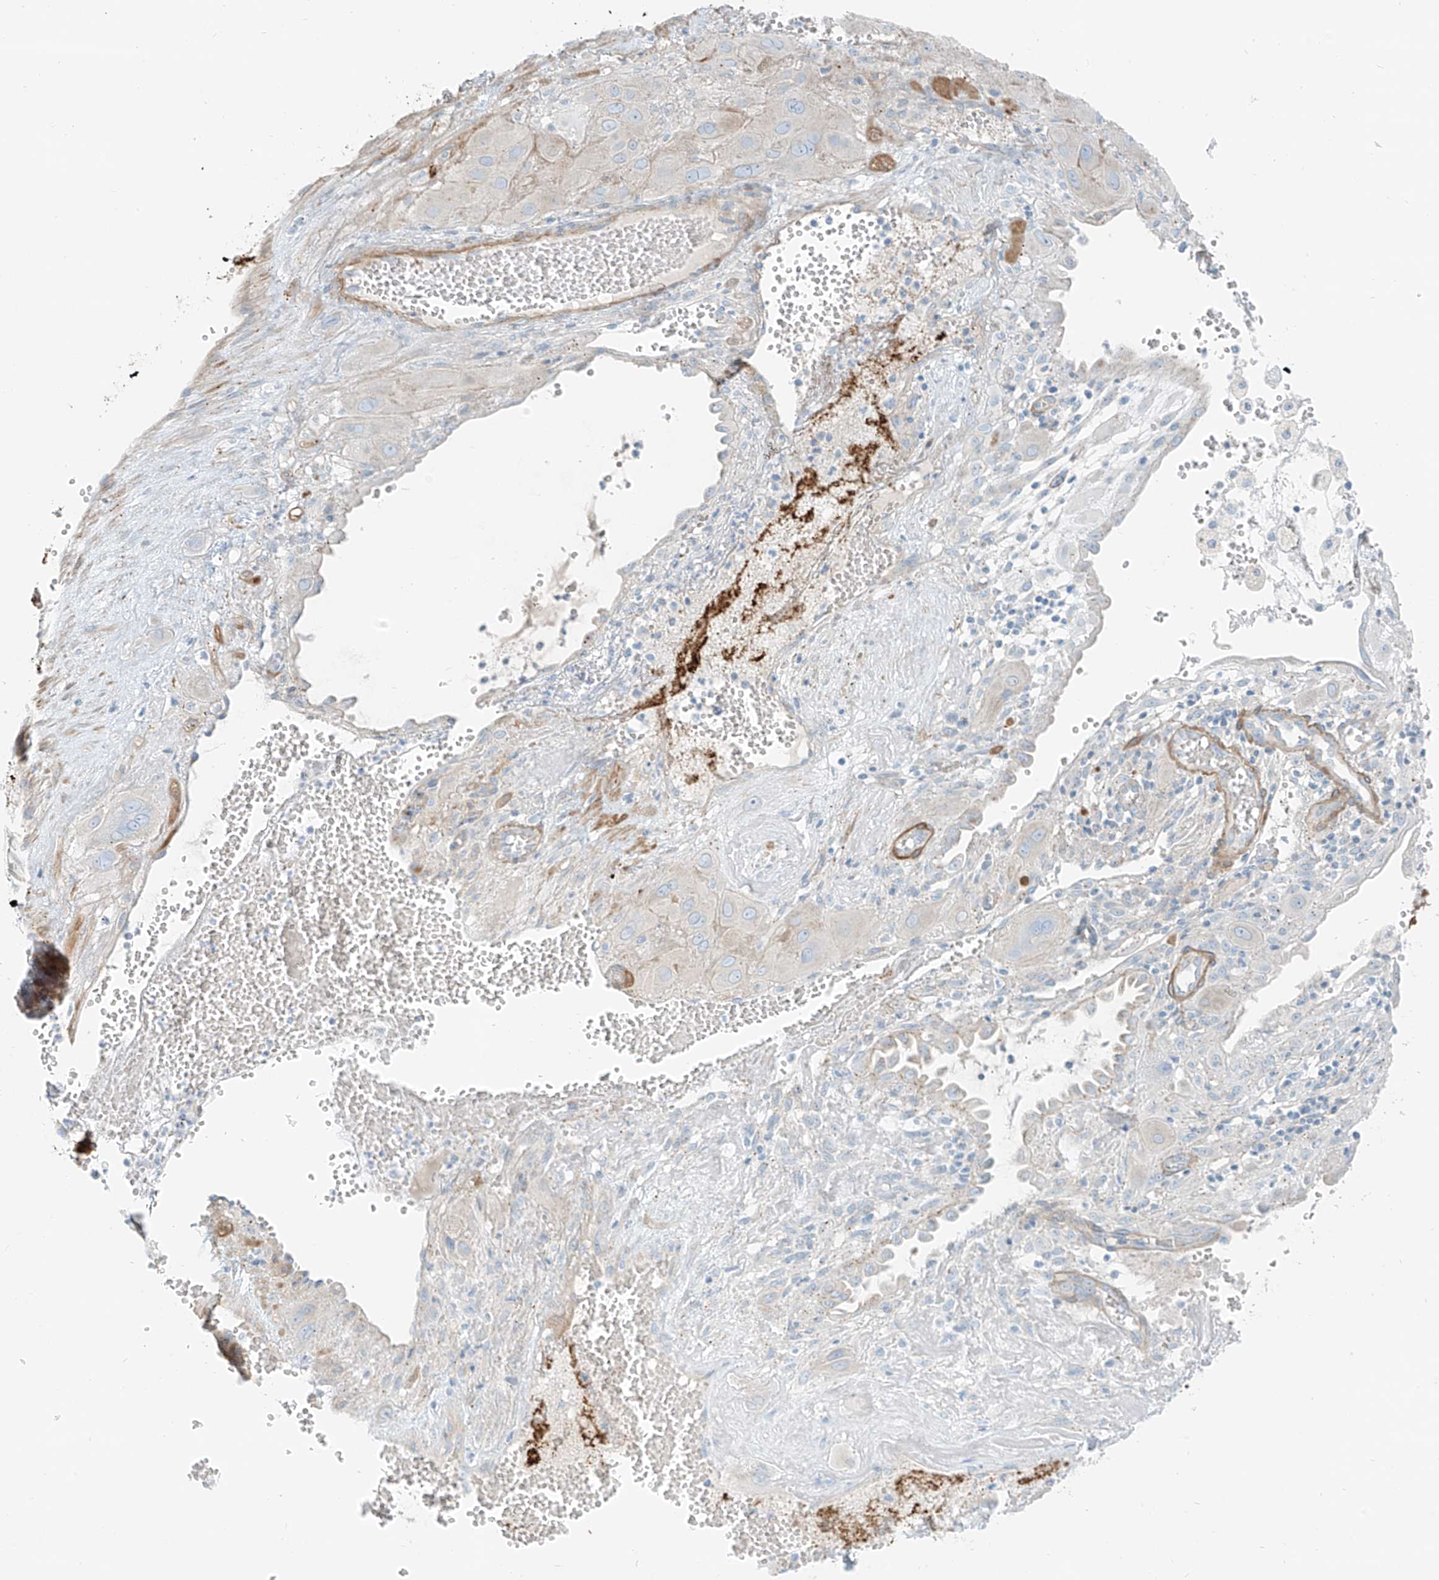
{"staining": {"intensity": "negative", "quantity": "none", "location": "none"}, "tissue": "cervical cancer", "cell_type": "Tumor cells", "image_type": "cancer", "snomed": [{"axis": "morphology", "description": "Squamous cell carcinoma, NOS"}, {"axis": "topography", "description": "Cervix"}], "caption": "DAB (3,3'-diaminobenzidine) immunohistochemical staining of human squamous cell carcinoma (cervical) reveals no significant expression in tumor cells.", "gene": "SMCP", "patient": {"sex": "female", "age": 34}}